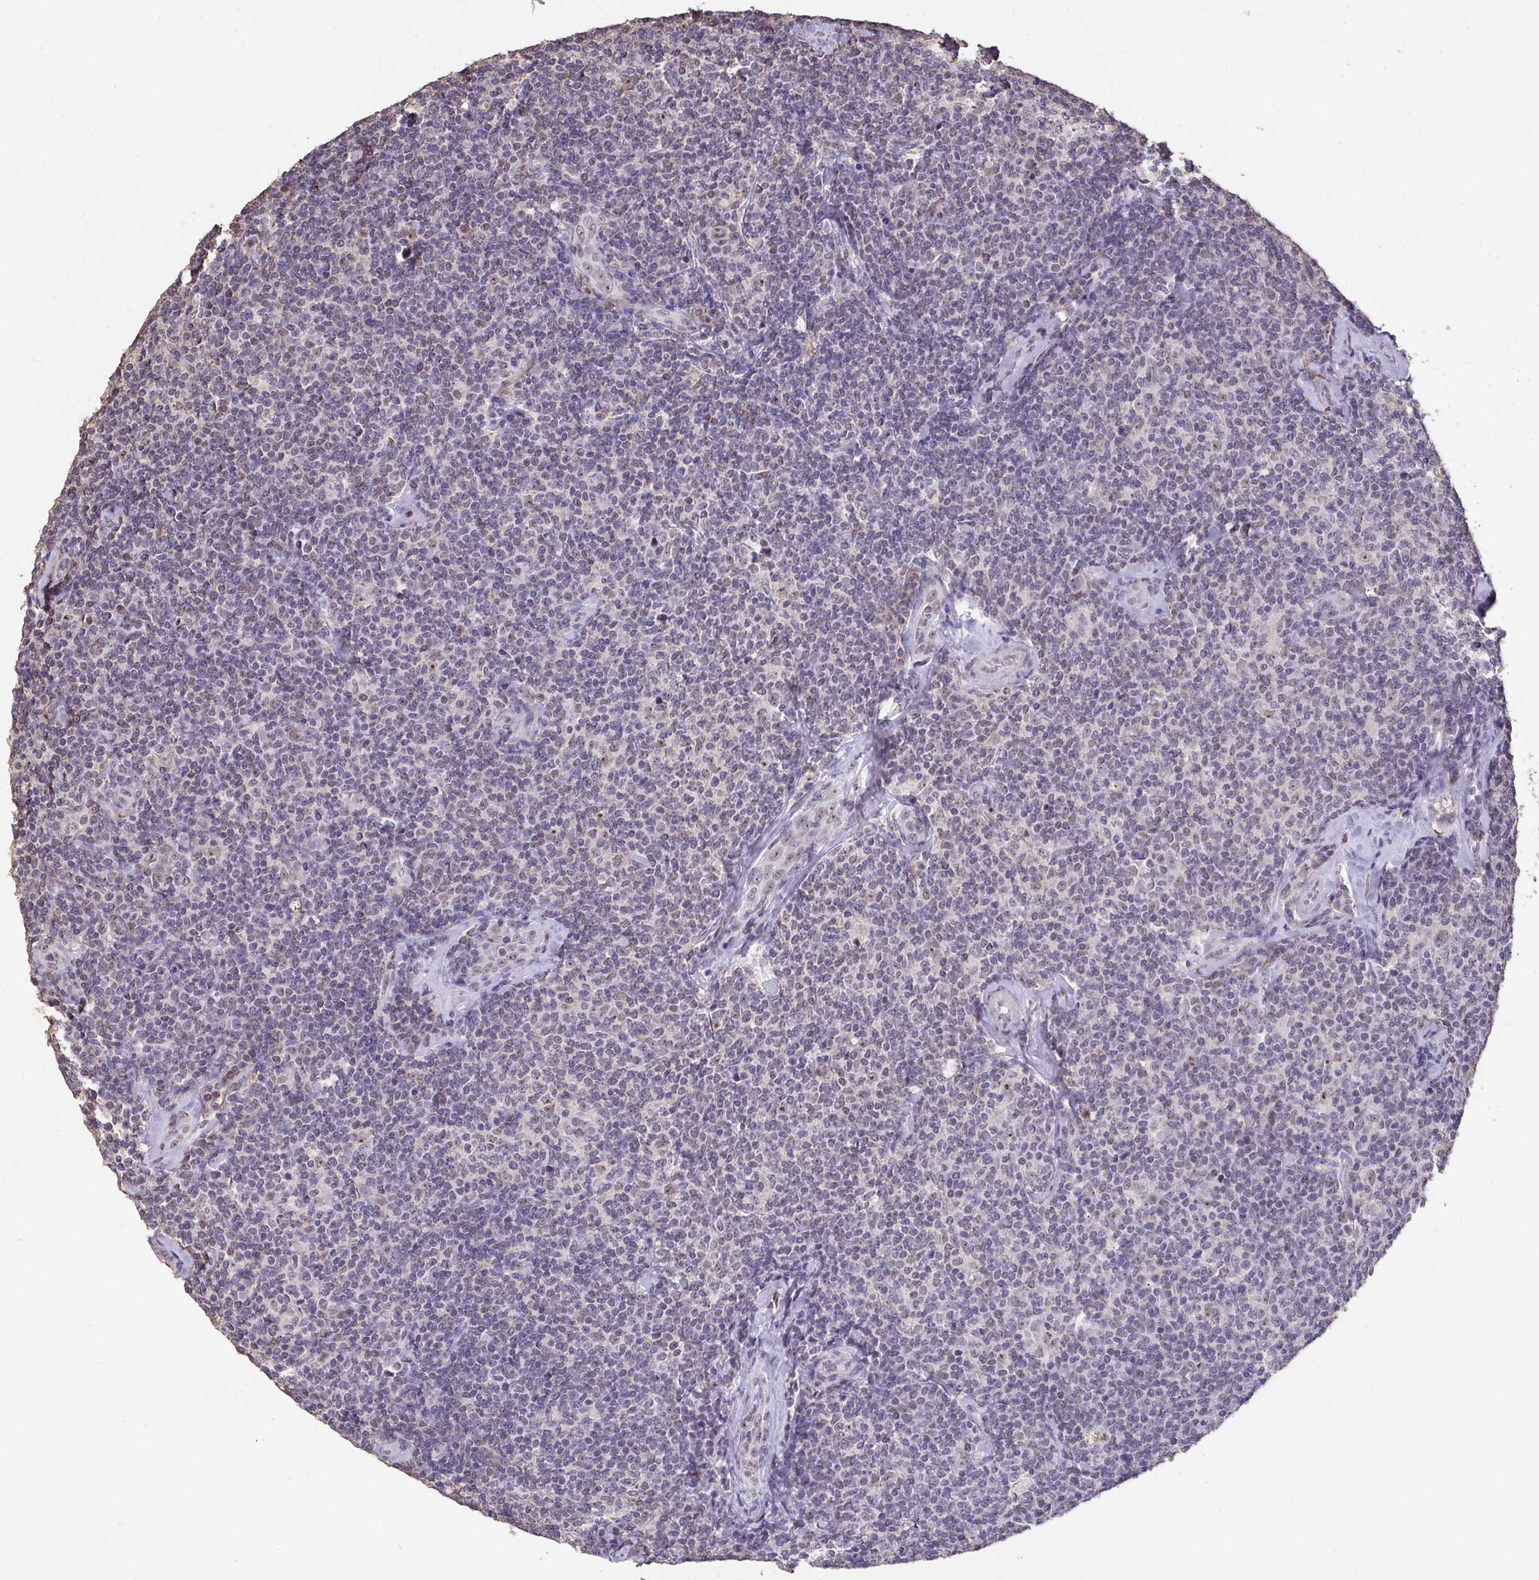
{"staining": {"intensity": "negative", "quantity": "none", "location": "none"}, "tissue": "lymphoma", "cell_type": "Tumor cells", "image_type": "cancer", "snomed": [{"axis": "morphology", "description": "Malignant lymphoma, non-Hodgkin's type, Low grade"}, {"axis": "topography", "description": "Lymph node"}], "caption": "Immunohistochemistry (IHC) of human lymphoma reveals no positivity in tumor cells. Nuclei are stained in blue.", "gene": "SENP3", "patient": {"sex": "female", "age": 56}}